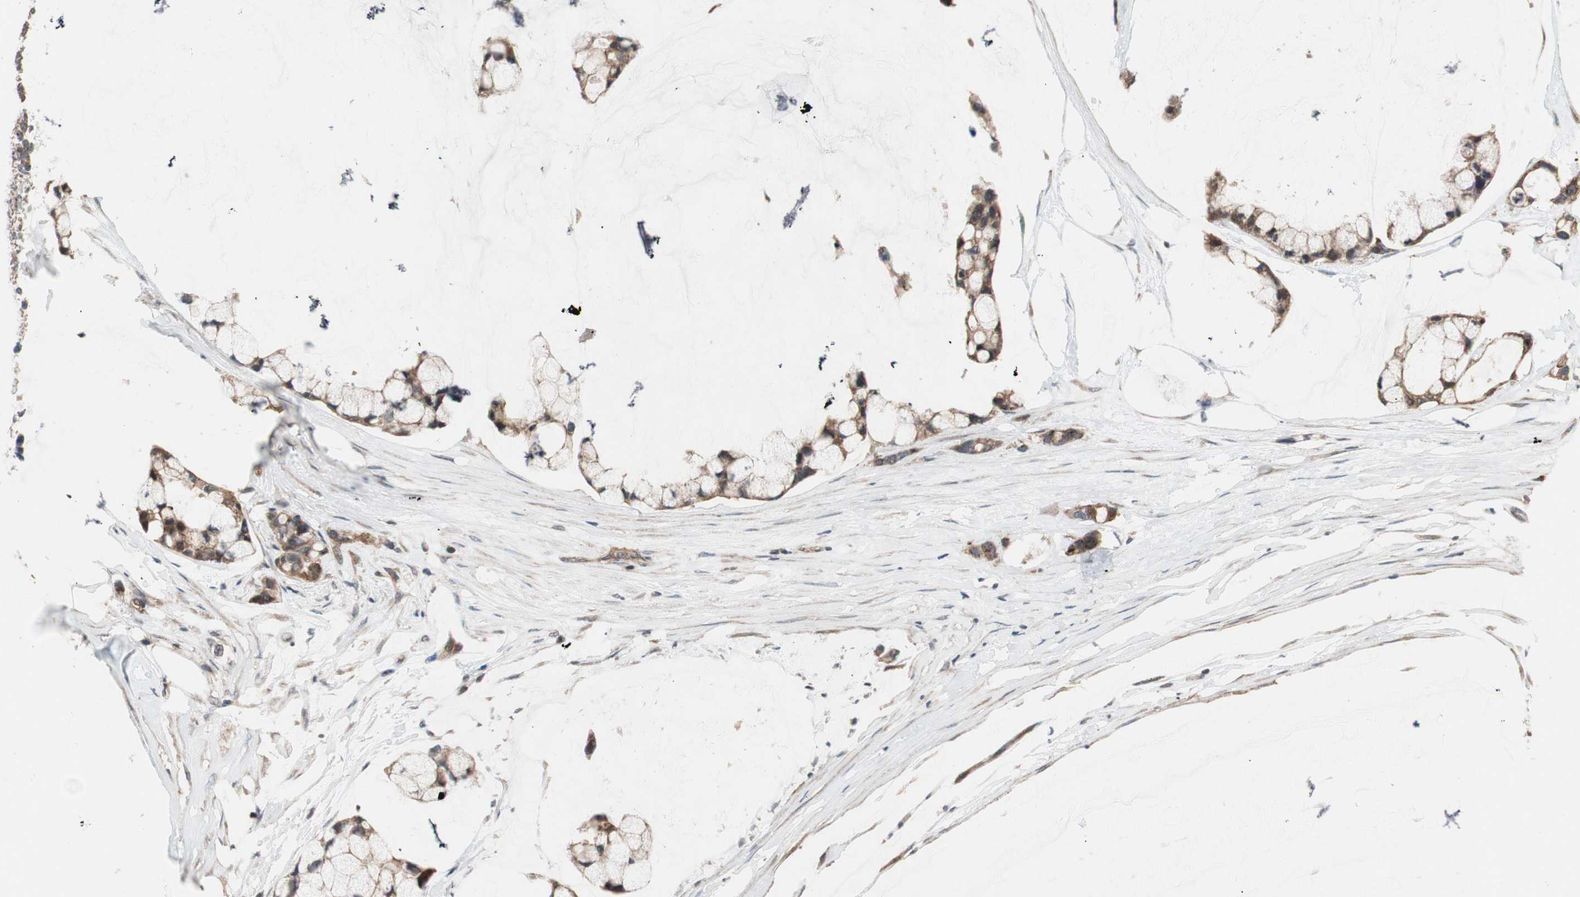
{"staining": {"intensity": "moderate", "quantity": ">75%", "location": "cytoplasmic/membranous"}, "tissue": "ovarian cancer", "cell_type": "Tumor cells", "image_type": "cancer", "snomed": [{"axis": "morphology", "description": "Cystadenocarcinoma, mucinous, NOS"}, {"axis": "topography", "description": "Ovary"}], "caption": "This is an image of immunohistochemistry staining of ovarian cancer, which shows moderate expression in the cytoplasmic/membranous of tumor cells.", "gene": "MAP4K2", "patient": {"sex": "female", "age": 39}}